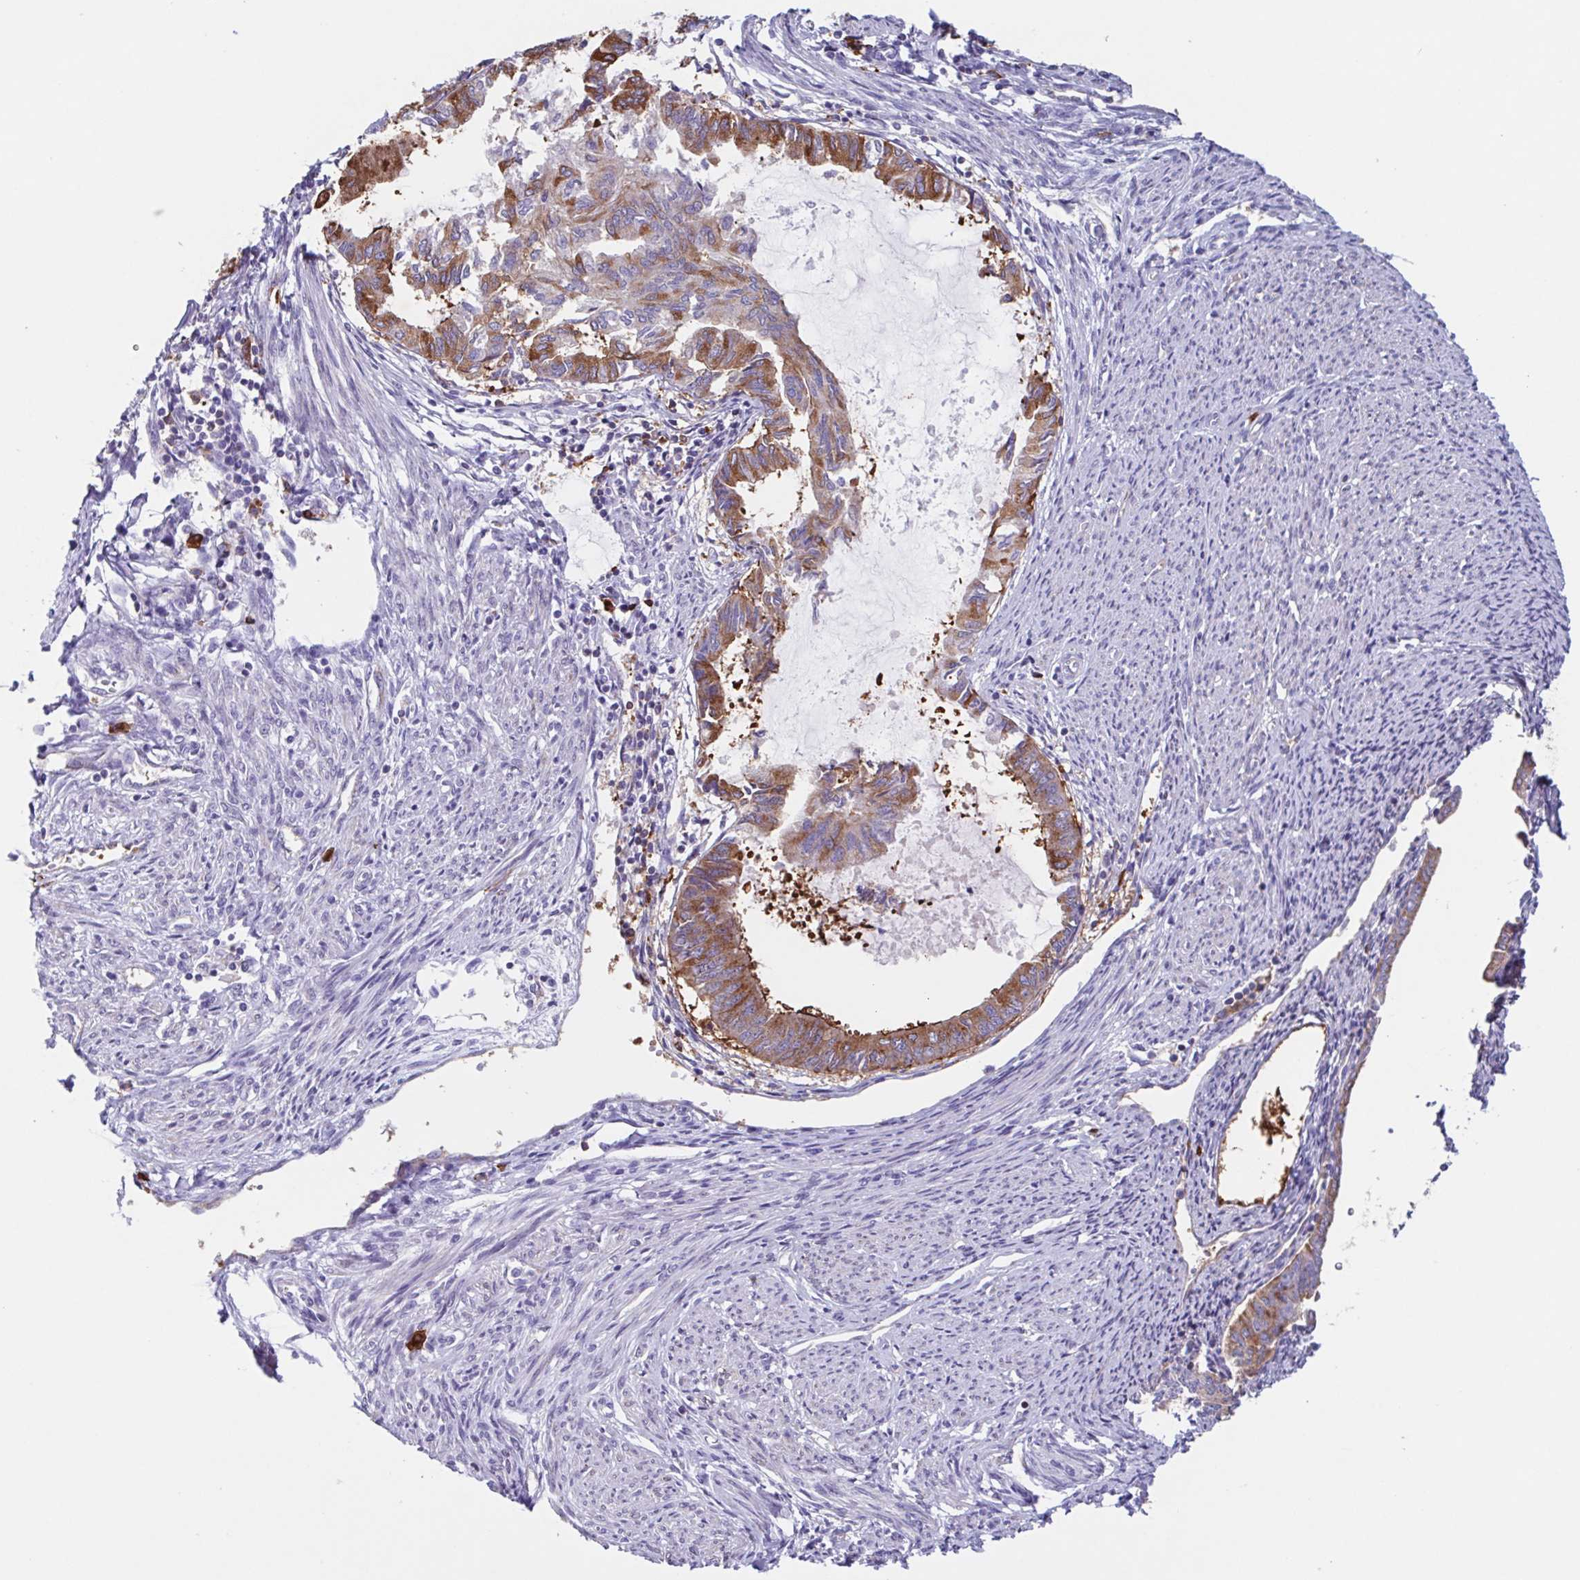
{"staining": {"intensity": "moderate", "quantity": ">75%", "location": "cytoplasmic/membranous"}, "tissue": "endometrial cancer", "cell_type": "Tumor cells", "image_type": "cancer", "snomed": [{"axis": "morphology", "description": "Adenocarcinoma, NOS"}, {"axis": "topography", "description": "Endometrium"}], "caption": "Moderate cytoplasmic/membranous positivity for a protein is present in approximately >75% of tumor cells of endometrial adenocarcinoma using immunohistochemistry.", "gene": "TPD52", "patient": {"sex": "female", "age": 86}}